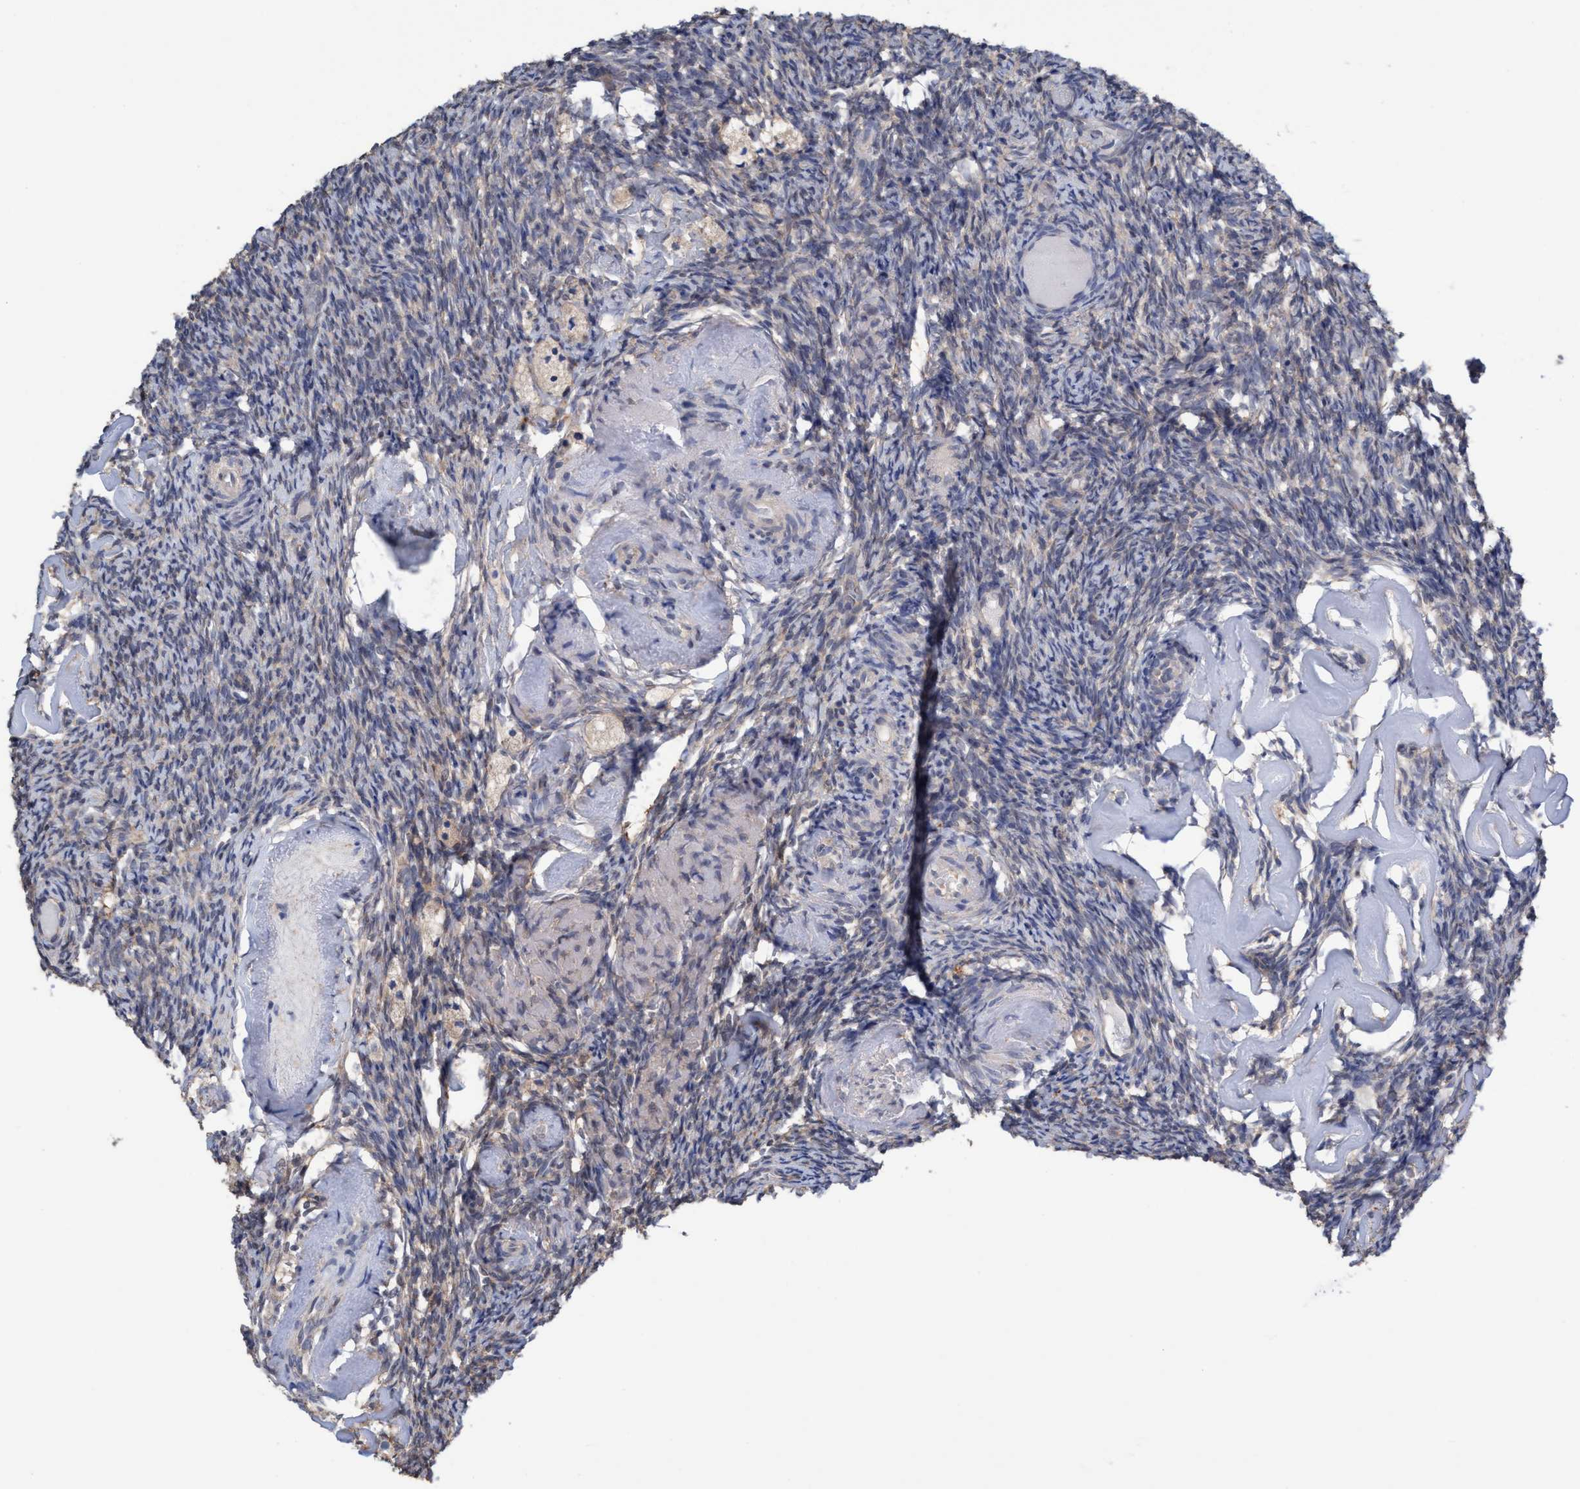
{"staining": {"intensity": "moderate", "quantity": ">75%", "location": "cytoplasmic/membranous"}, "tissue": "ovary", "cell_type": "Follicle cells", "image_type": "normal", "snomed": [{"axis": "morphology", "description": "Normal tissue, NOS"}, {"axis": "topography", "description": "Ovary"}], "caption": "IHC micrograph of unremarkable ovary stained for a protein (brown), which shows medium levels of moderate cytoplasmic/membranous expression in about >75% of follicle cells.", "gene": "GLOD4", "patient": {"sex": "female", "age": 60}}